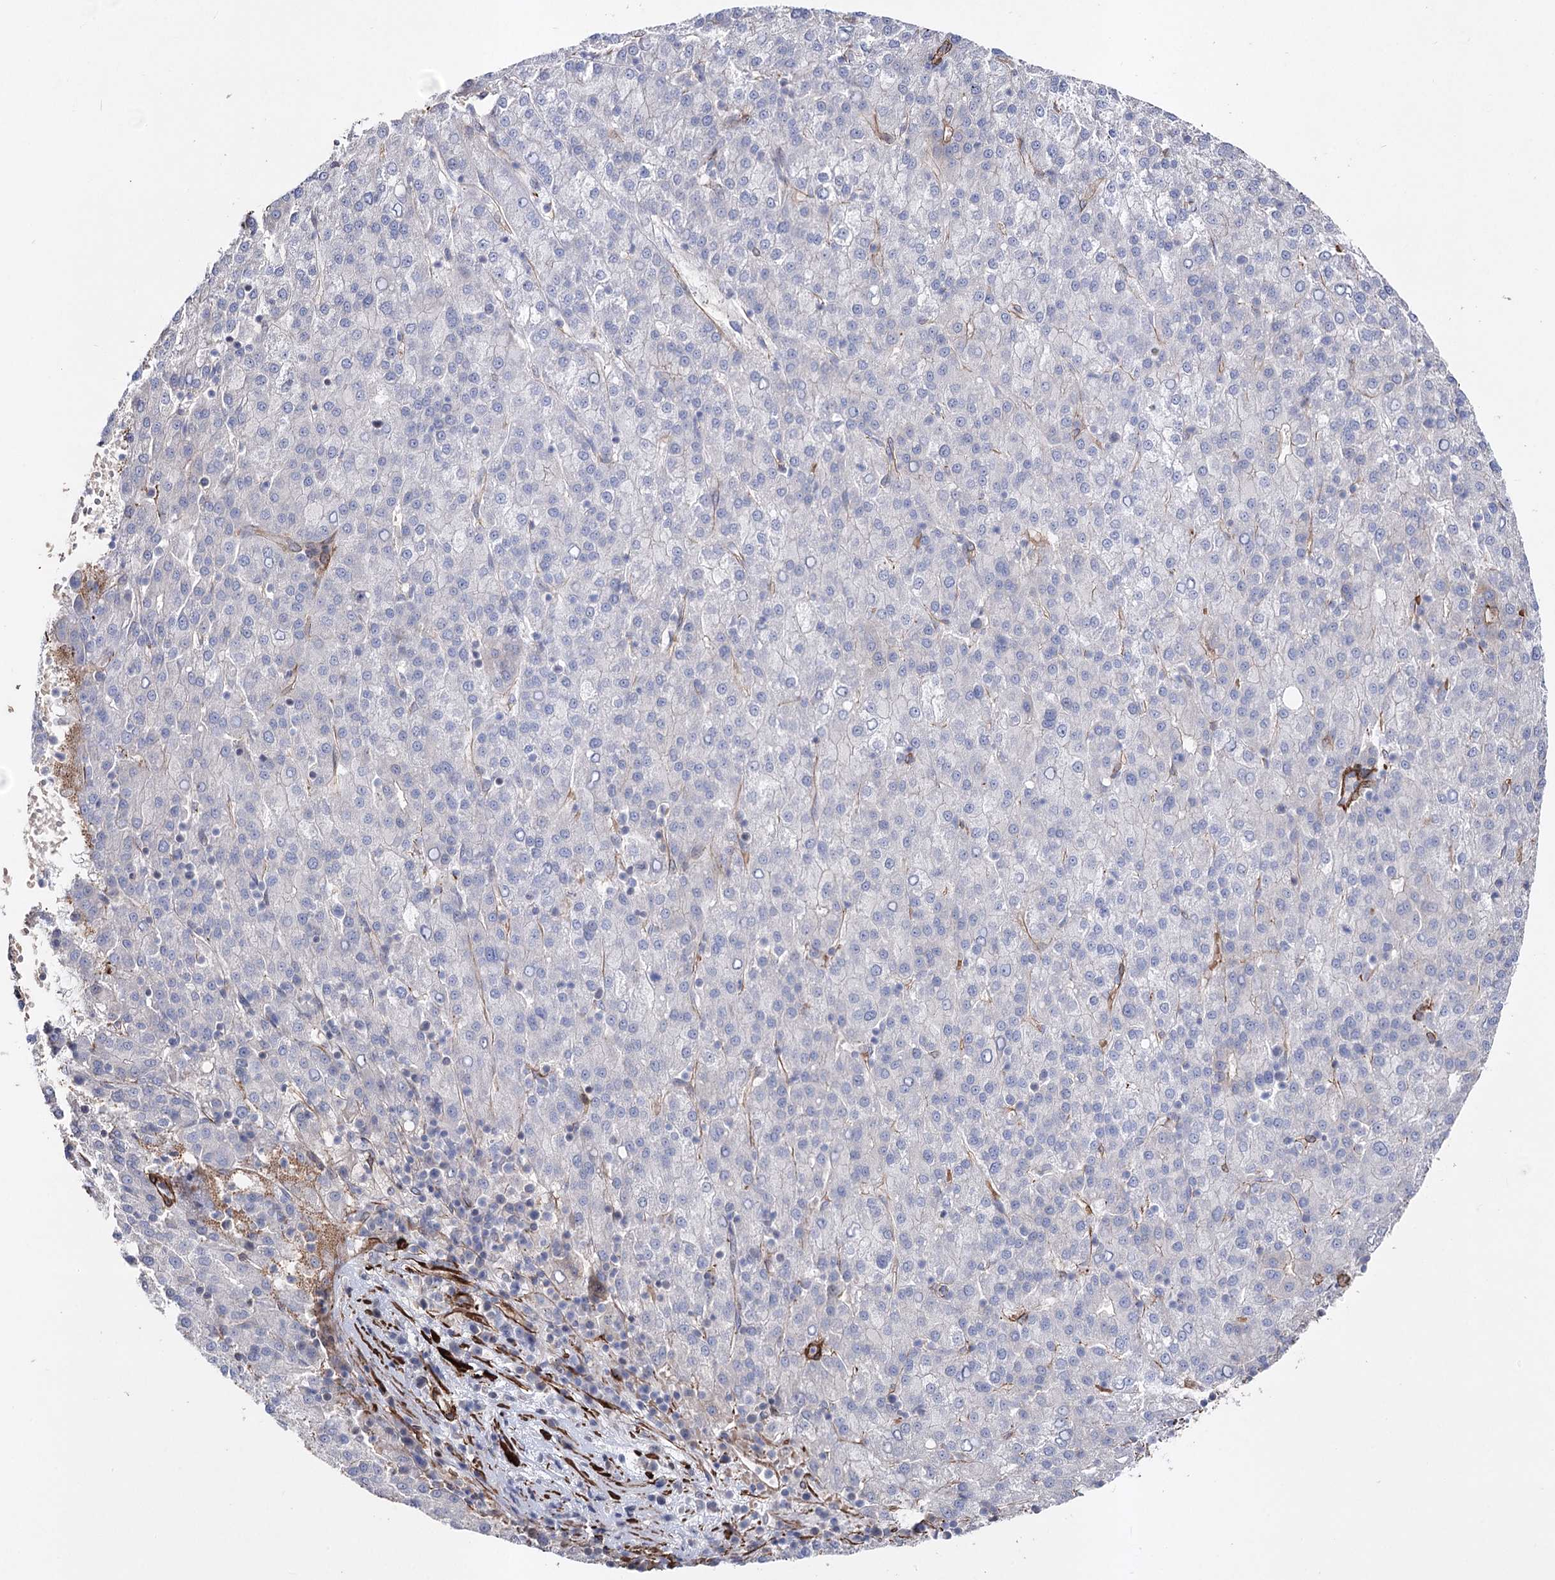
{"staining": {"intensity": "negative", "quantity": "none", "location": "none"}, "tissue": "liver cancer", "cell_type": "Tumor cells", "image_type": "cancer", "snomed": [{"axis": "morphology", "description": "Carcinoma, Hepatocellular, NOS"}, {"axis": "topography", "description": "Liver"}], "caption": "Tumor cells show no significant positivity in hepatocellular carcinoma (liver).", "gene": "ARHGAP20", "patient": {"sex": "female", "age": 58}}